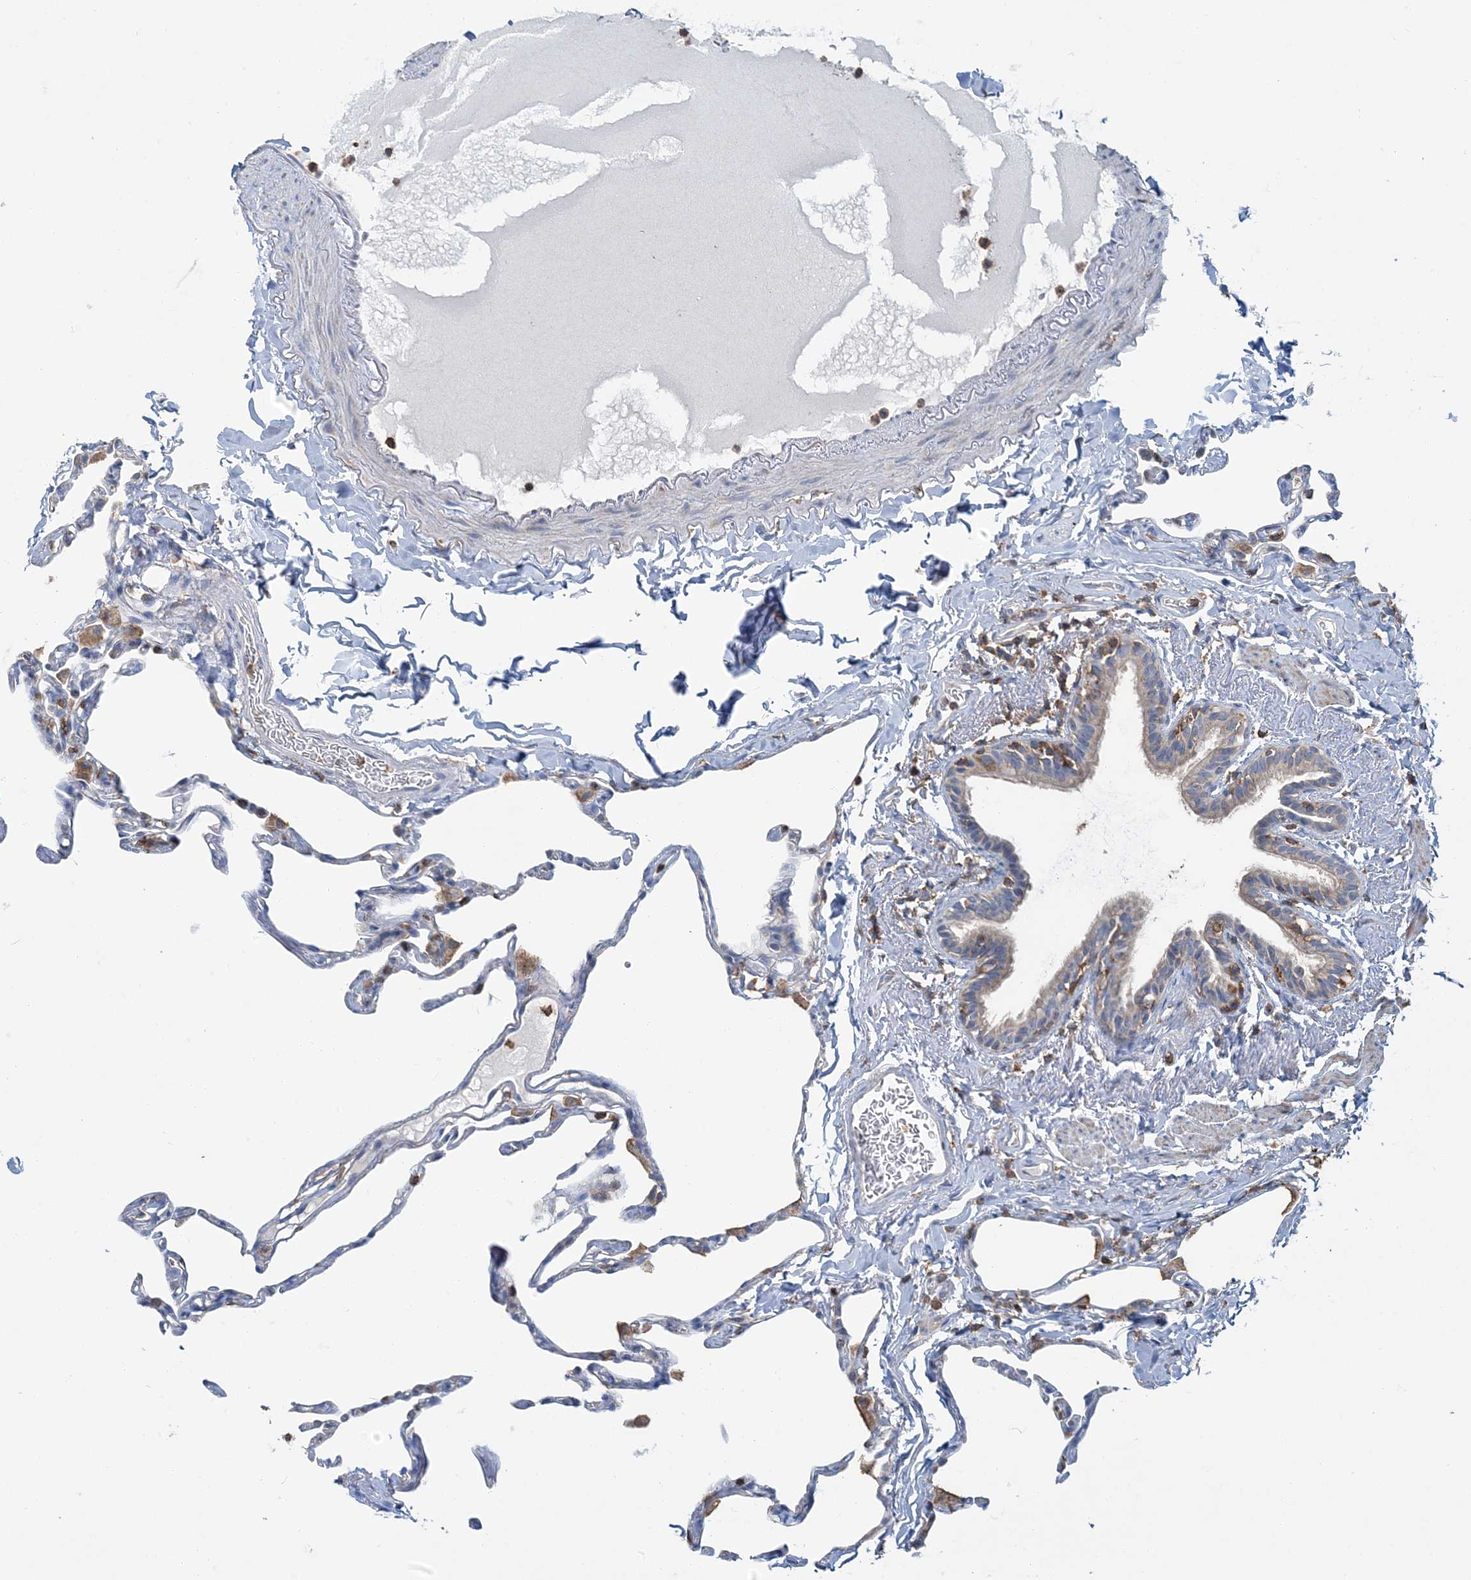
{"staining": {"intensity": "negative", "quantity": "none", "location": "none"}, "tissue": "lung", "cell_type": "Alveolar cells", "image_type": "normal", "snomed": [{"axis": "morphology", "description": "Normal tissue, NOS"}, {"axis": "topography", "description": "Lung"}], "caption": "Immunohistochemical staining of benign human lung displays no significant positivity in alveolar cells. The staining was performed using DAB (3,3'-diaminobenzidine) to visualize the protein expression in brown, while the nuclei were stained in blue with hematoxylin (Magnification: 20x).", "gene": "TMLHE", "patient": {"sex": "male", "age": 65}}